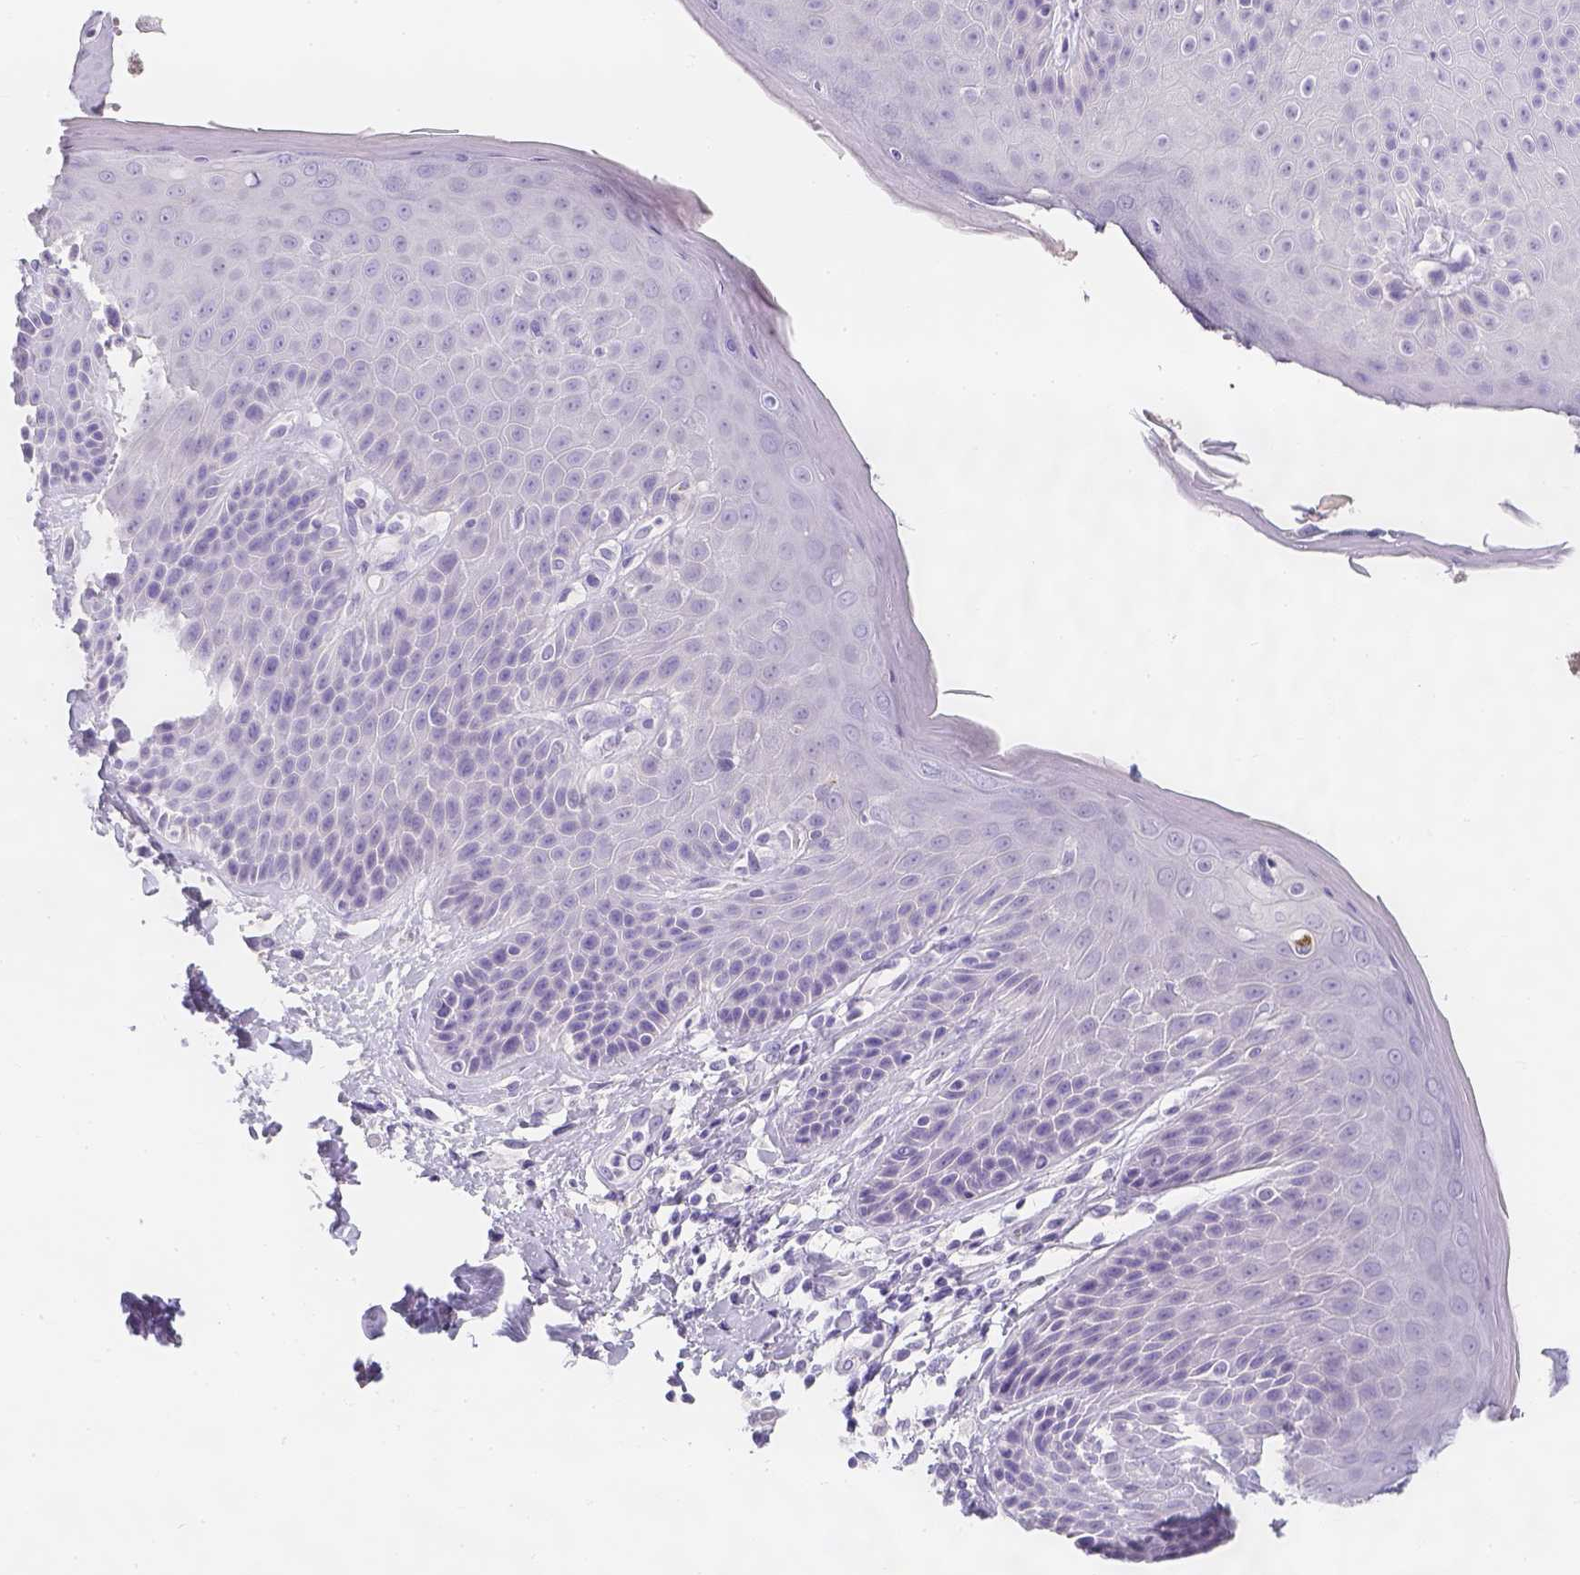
{"staining": {"intensity": "negative", "quantity": "none", "location": "none"}, "tissue": "skin", "cell_type": "Epidermal cells", "image_type": "normal", "snomed": [{"axis": "morphology", "description": "Normal tissue, NOS"}, {"axis": "topography", "description": "Anal"}, {"axis": "topography", "description": "Peripheral nerve tissue"}], "caption": "Photomicrograph shows no protein positivity in epidermal cells of benign skin. (DAB immunohistochemistry with hematoxylin counter stain).", "gene": "SLC18A1", "patient": {"sex": "male", "age": 51}}